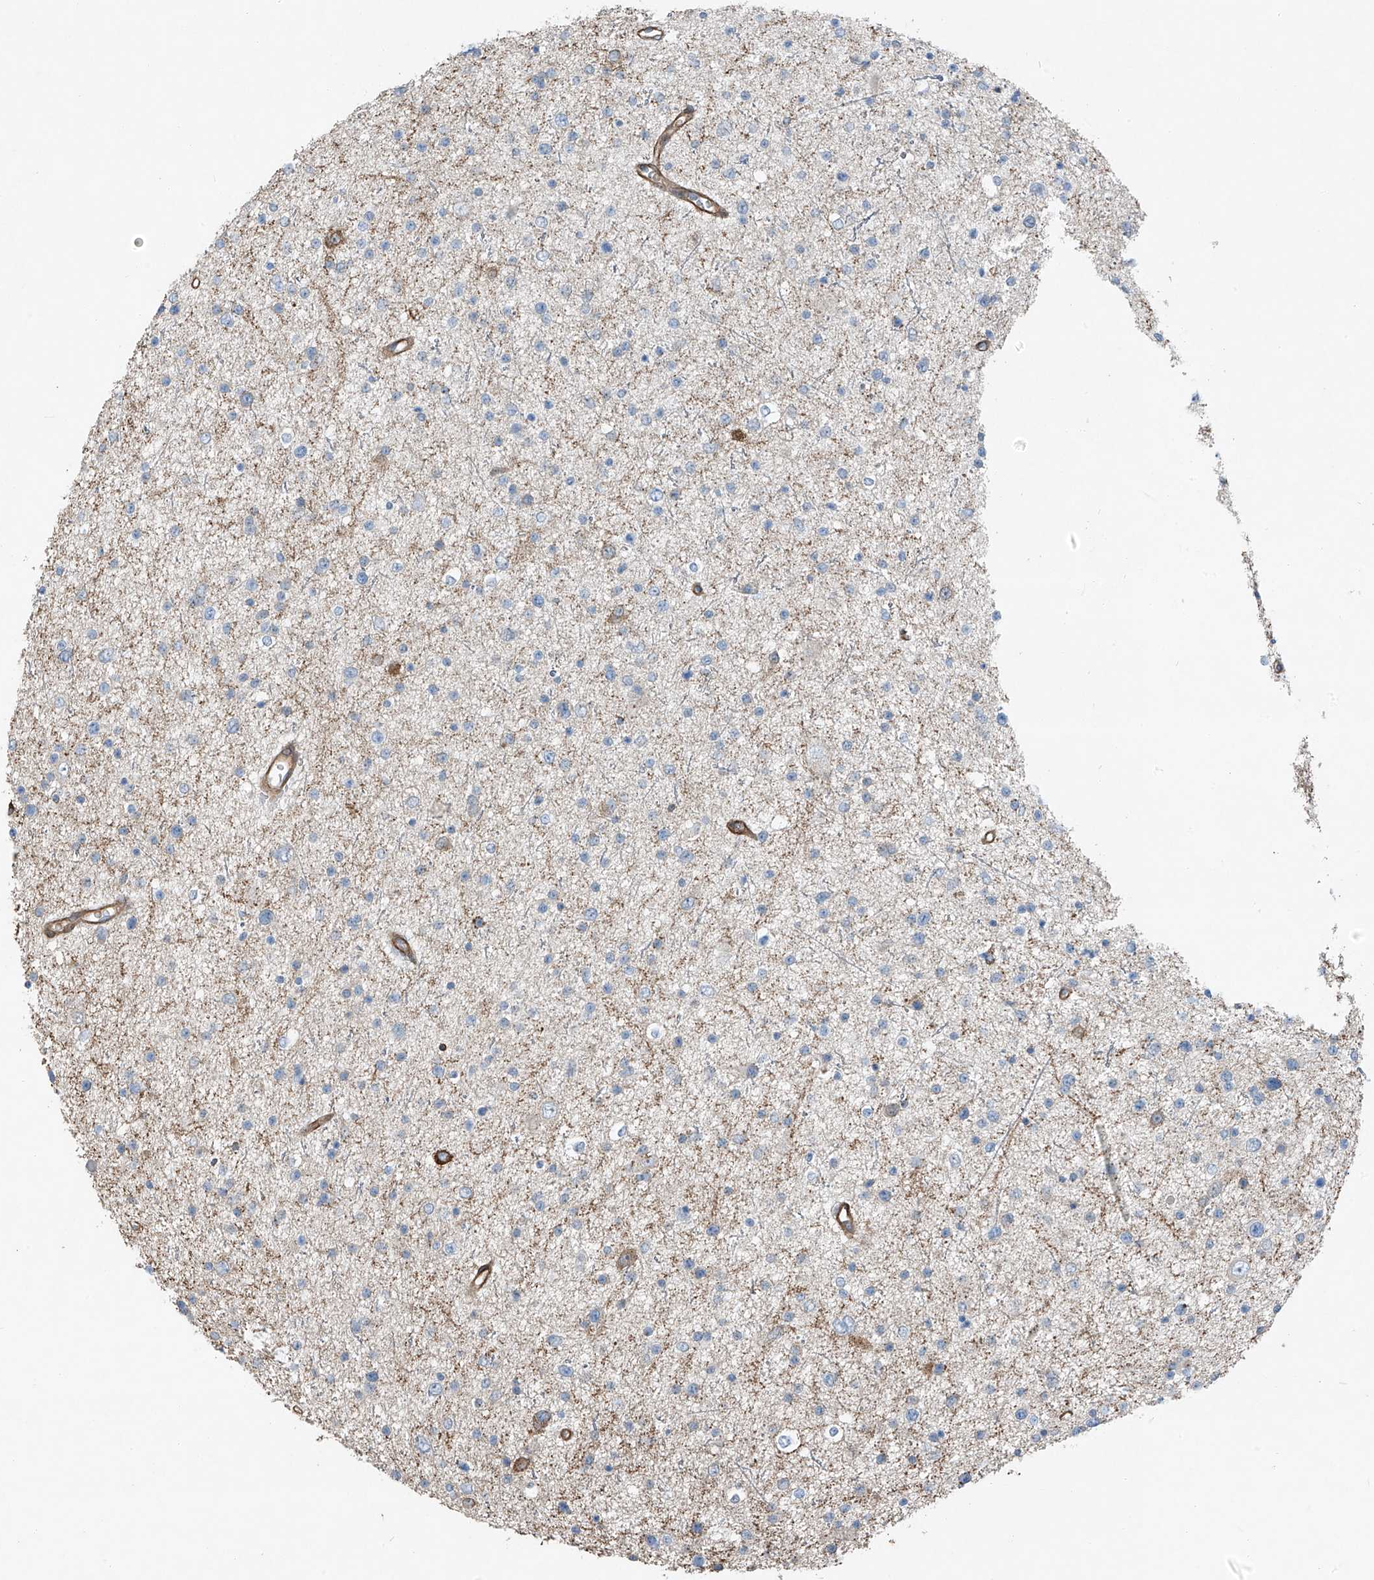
{"staining": {"intensity": "negative", "quantity": "none", "location": "none"}, "tissue": "glioma", "cell_type": "Tumor cells", "image_type": "cancer", "snomed": [{"axis": "morphology", "description": "Glioma, malignant, Low grade"}, {"axis": "topography", "description": "Brain"}], "caption": "Protein analysis of malignant glioma (low-grade) reveals no significant expression in tumor cells. The staining is performed using DAB brown chromogen with nuclei counter-stained in using hematoxylin.", "gene": "TNS2", "patient": {"sex": "female", "age": 37}}